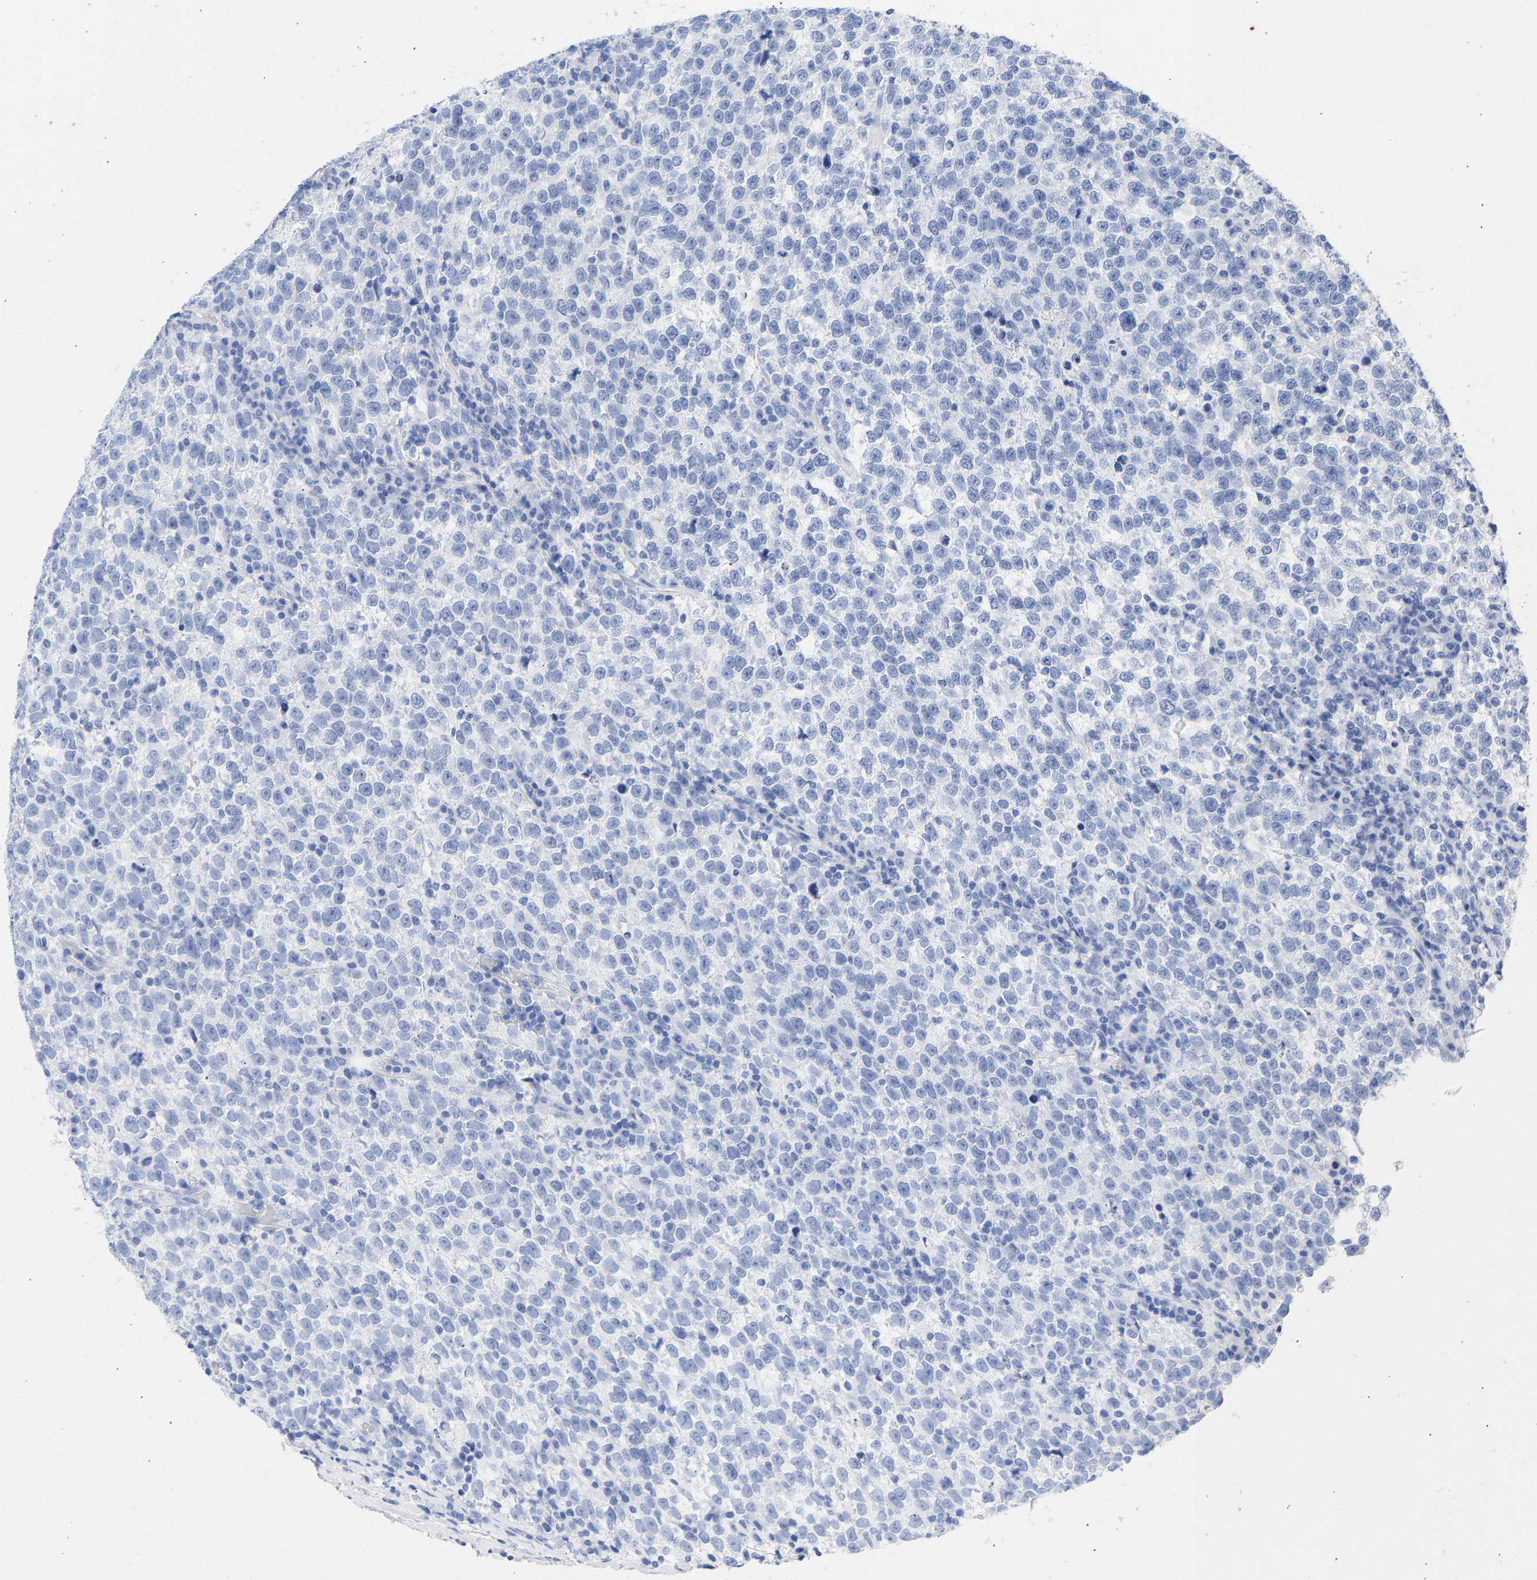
{"staining": {"intensity": "negative", "quantity": "none", "location": "none"}, "tissue": "testis cancer", "cell_type": "Tumor cells", "image_type": "cancer", "snomed": [{"axis": "morphology", "description": "Normal tissue, NOS"}, {"axis": "morphology", "description": "Seminoma, NOS"}, {"axis": "topography", "description": "Testis"}], "caption": "Tumor cells are negative for brown protein staining in testis cancer (seminoma).", "gene": "KRT1", "patient": {"sex": "male", "age": 43}}